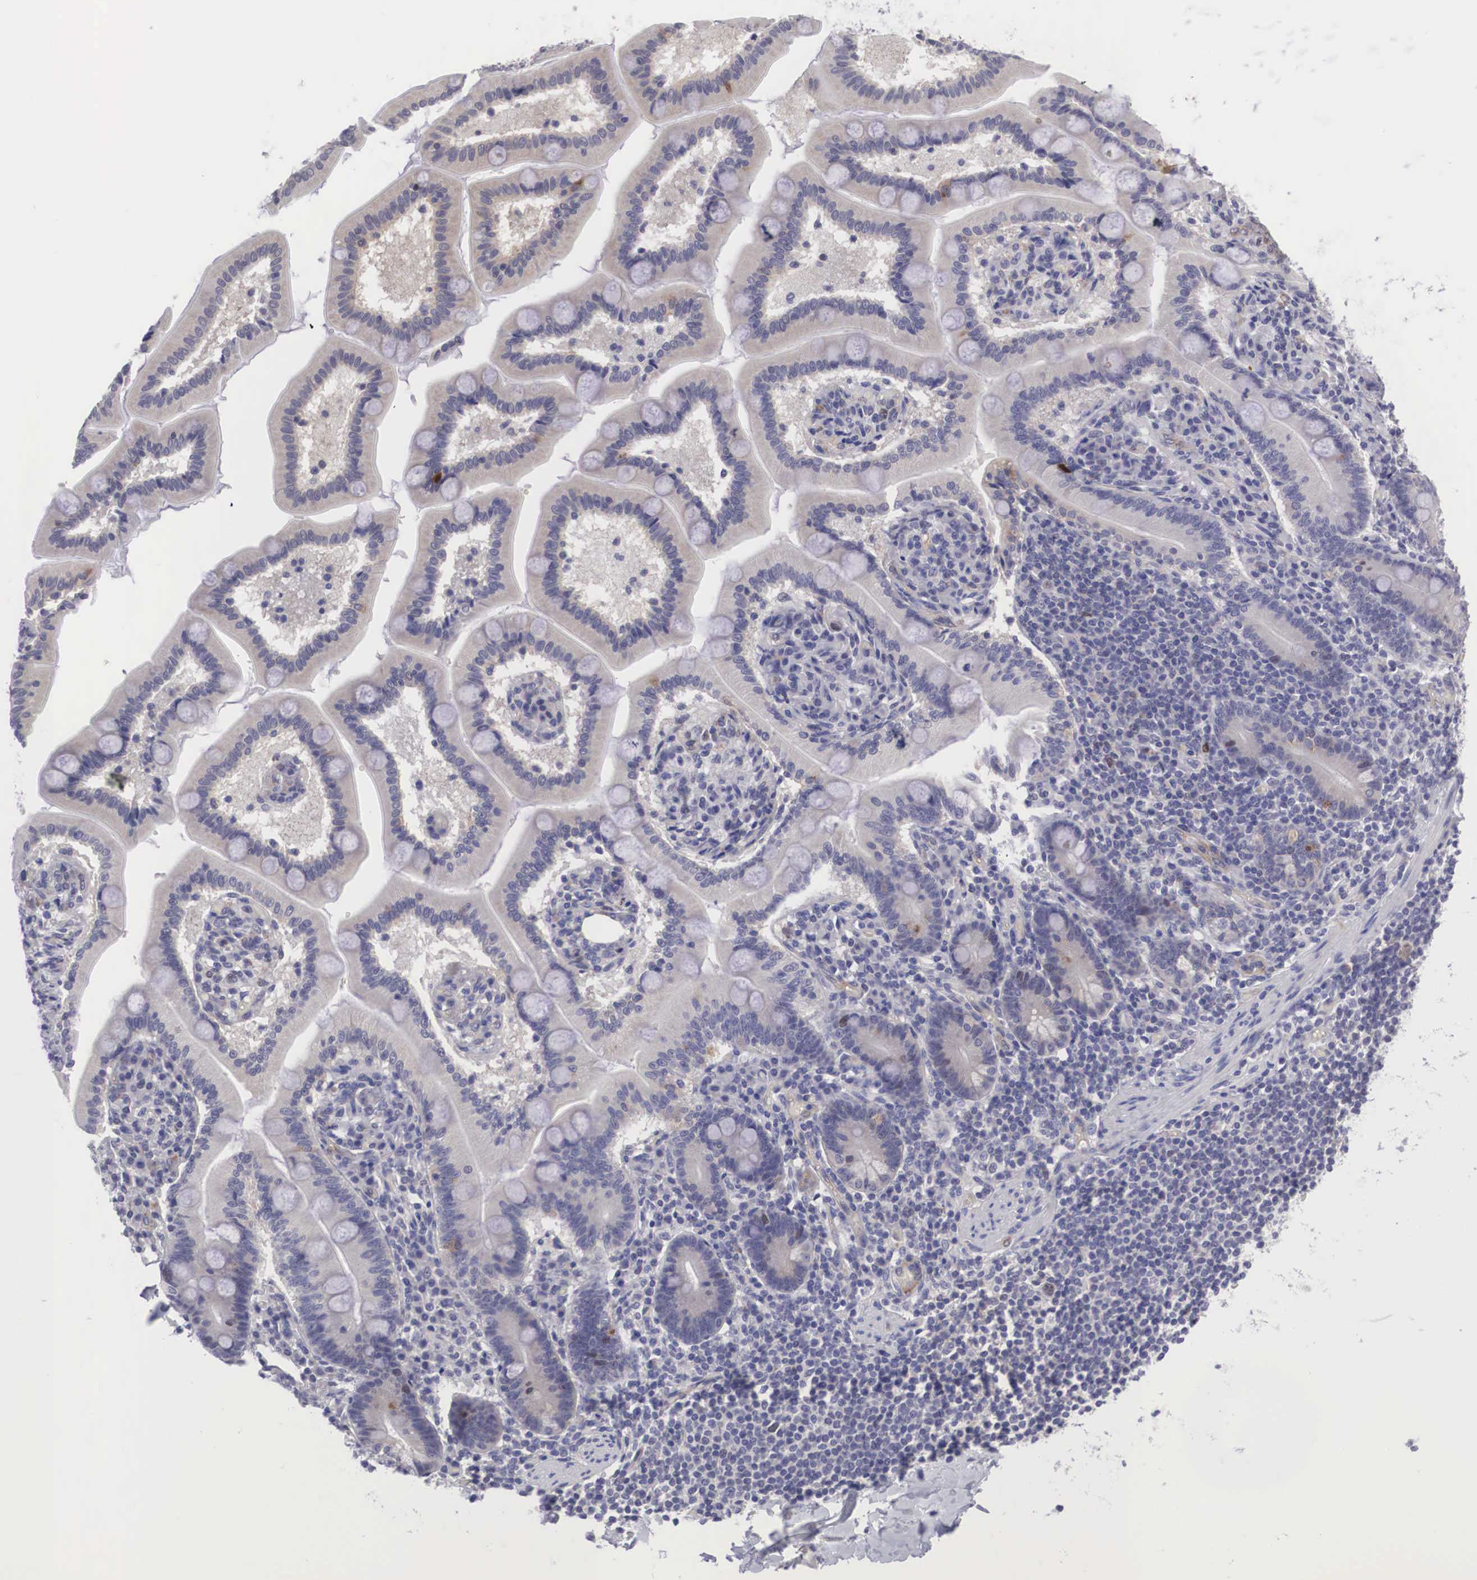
{"staining": {"intensity": "negative", "quantity": "none", "location": "none"}, "tissue": "adipose tissue", "cell_type": "Adipocytes", "image_type": "normal", "snomed": [{"axis": "morphology", "description": "Normal tissue, NOS"}, {"axis": "topography", "description": "Duodenum"}], "caption": "DAB immunohistochemical staining of normal adipose tissue demonstrates no significant expression in adipocytes.", "gene": "MAST4", "patient": {"sex": "male", "age": 63}}